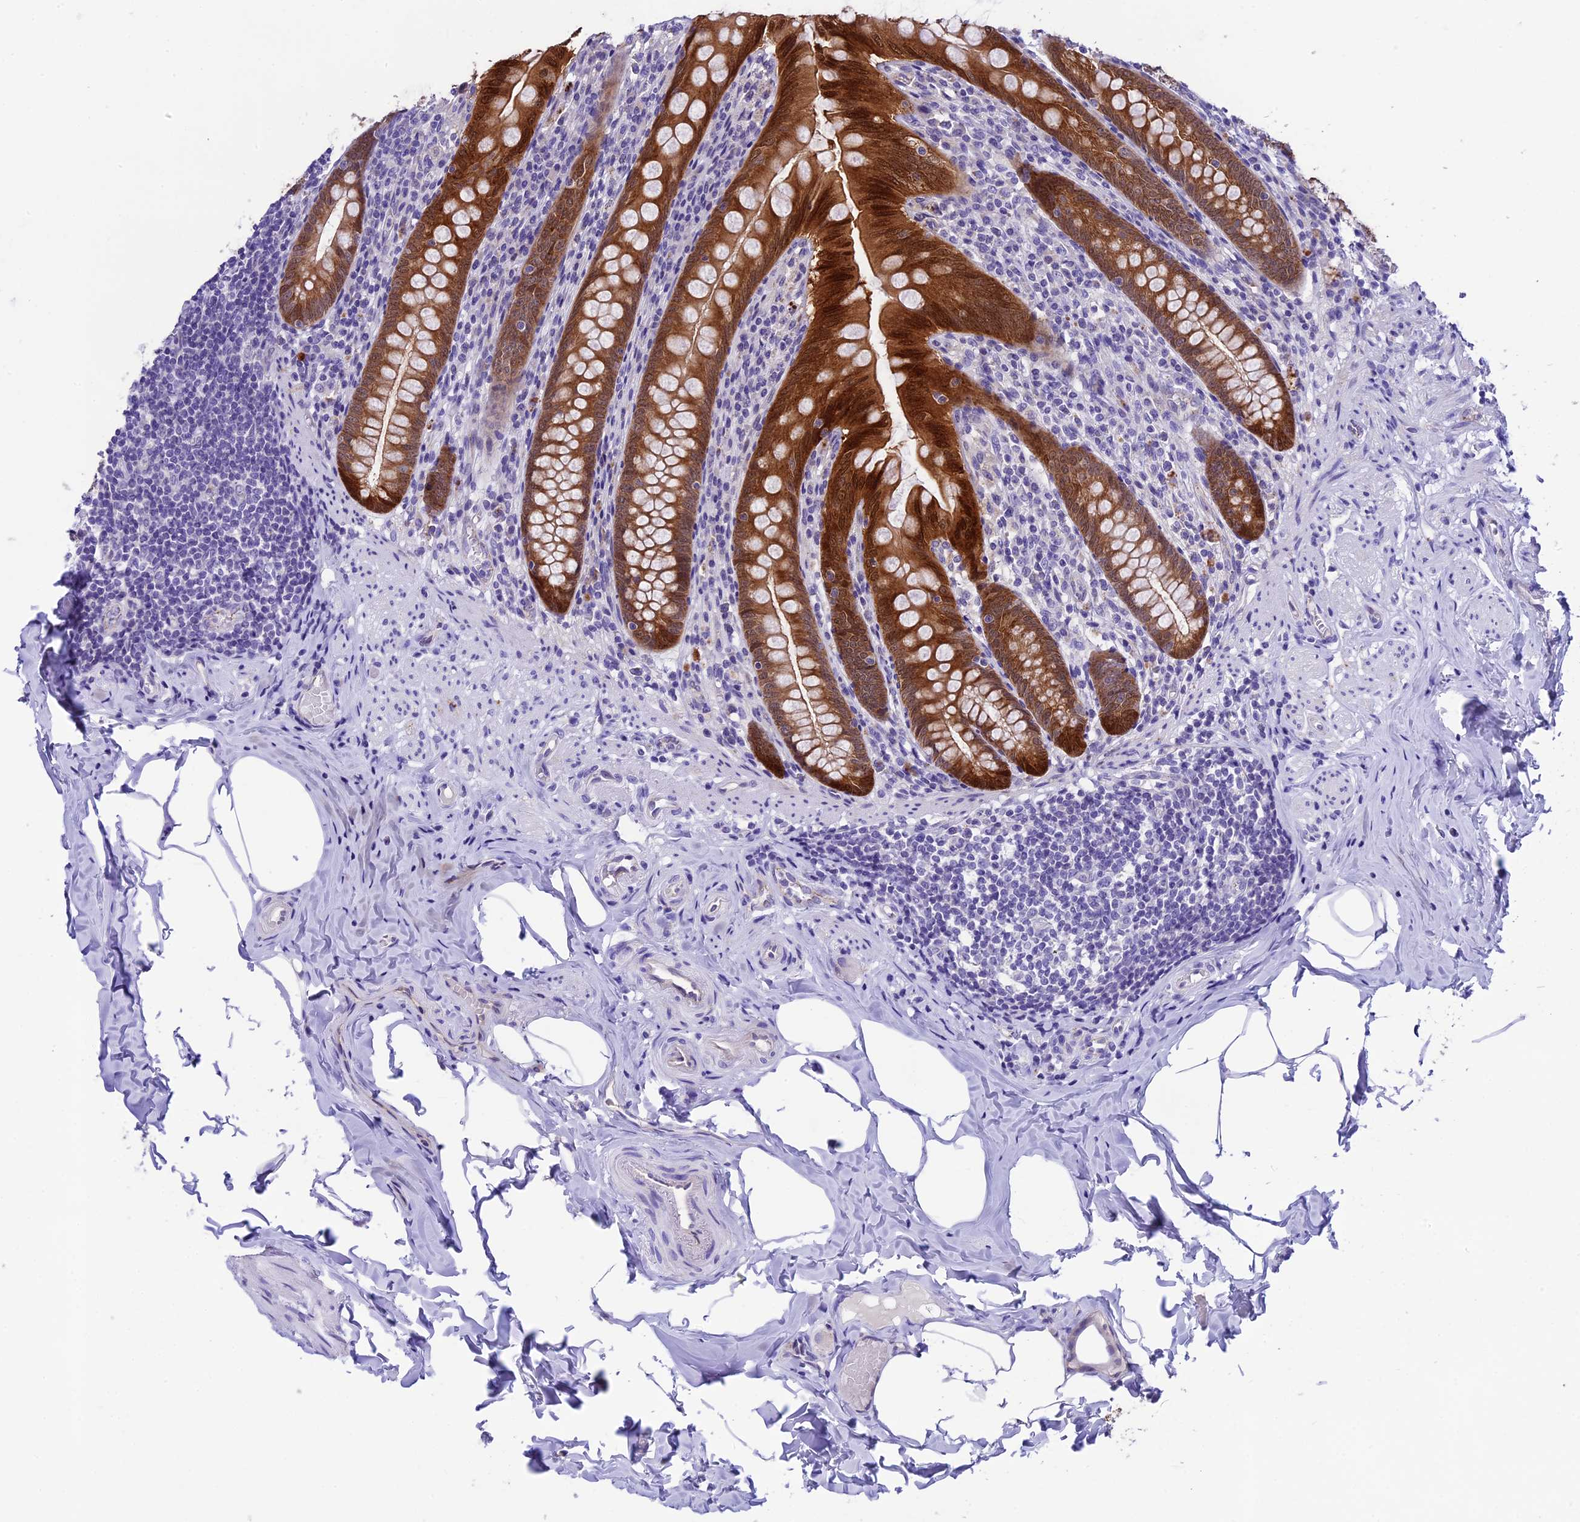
{"staining": {"intensity": "strong", "quantity": ">75%", "location": "cytoplasmic/membranous,nuclear"}, "tissue": "appendix", "cell_type": "Glandular cells", "image_type": "normal", "snomed": [{"axis": "morphology", "description": "Normal tissue, NOS"}, {"axis": "topography", "description": "Appendix"}], "caption": "Appendix stained with IHC reveals strong cytoplasmic/membranous,nuclear expression in approximately >75% of glandular cells.", "gene": "PRR15", "patient": {"sex": "male", "age": 55}}